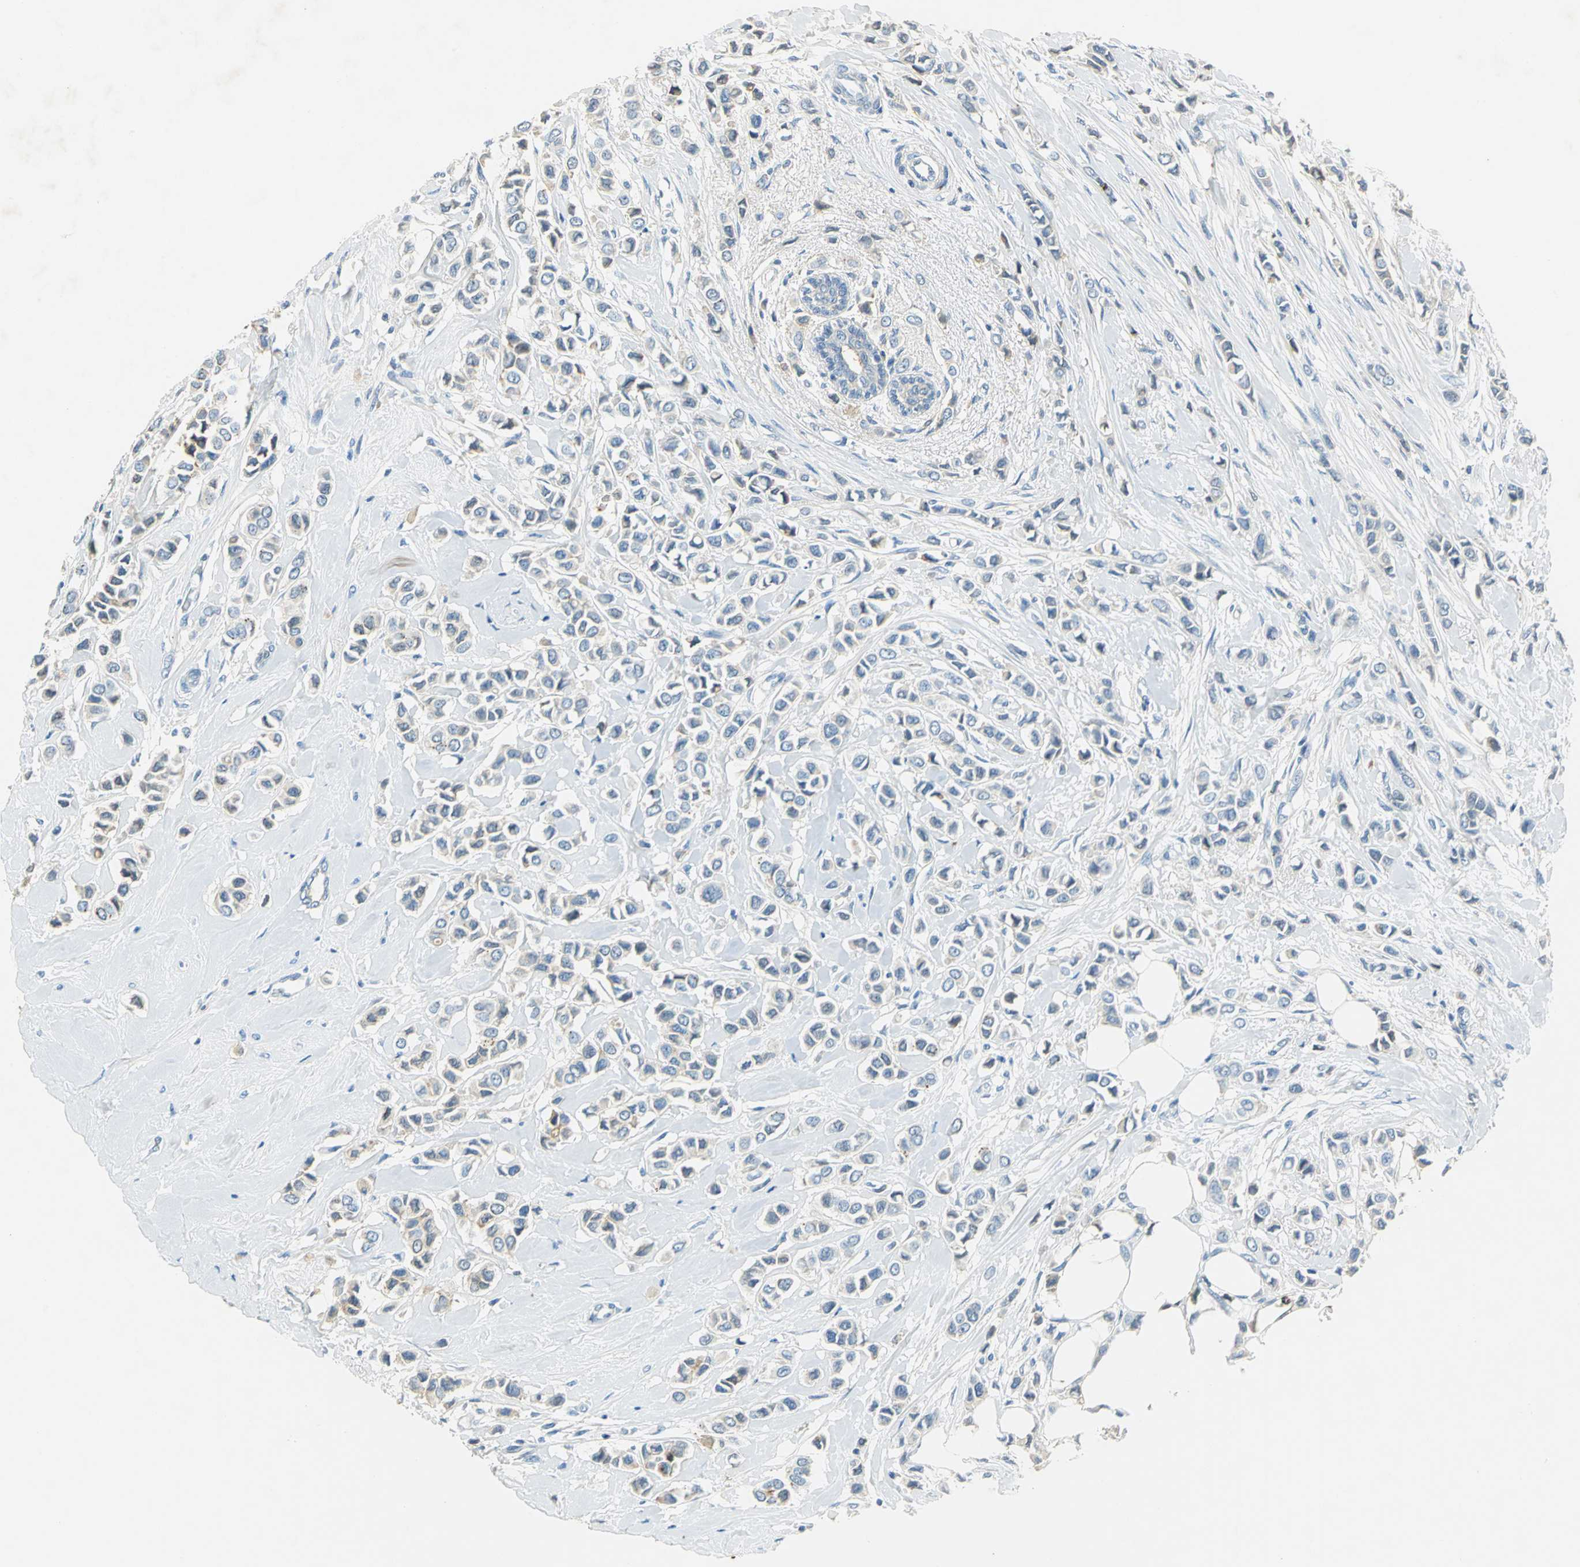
{"staining": {"intensity": "negative", "quantity": "none", "location": "none"}, "tissue": "breast cancer", "cell_type": "Tumor cells", "image_type": "cancer", "snomed": [{"axis": "morphology", "description": "Lobular carcinoma"}, {"axis": "topography", "description": "Breast"}], "caption": "Tumor cells are negative for protein expression in human breast lobular carcinoma.", "gene": "ANXA4", "patient": {"sex": "female", "age": 51}}